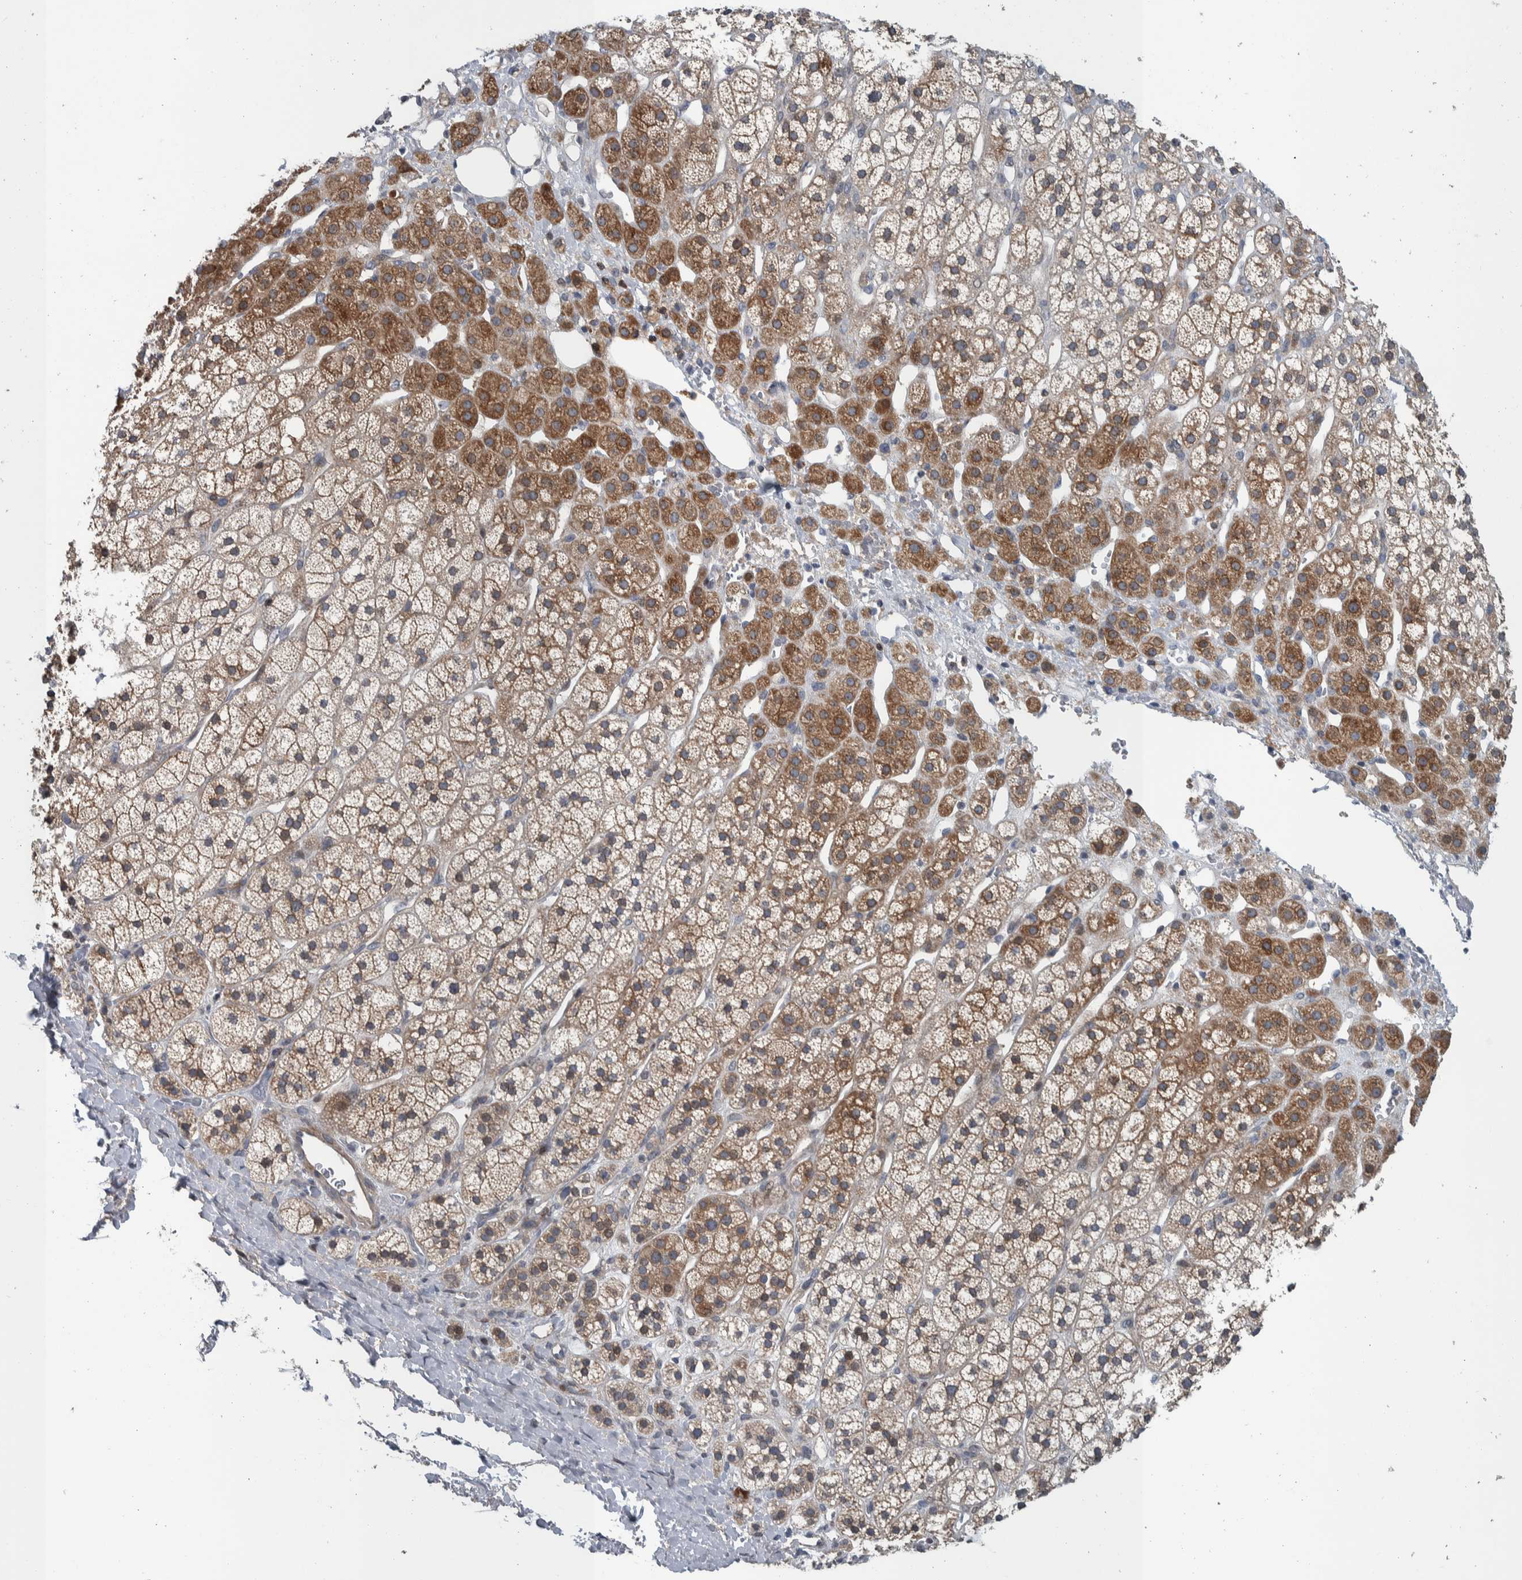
{"staining": {"intensity": "moderate", "quantity": ">75%", "location": "cytoplasmic/membranous"}, "tissue": "adrenal gland", "cell_type": "Glandular cells", "image_type": "normal", "snomed": [{"axis": "morphology", "description": "Normal tissue, NOS"}, {"axis": "topography", "description": "Adrenal gland"}], "caption": "Immunohistochemical staining of normal human adrenal gland shows >75% levels of moderate cytoplasmic/membranous protein staining in approximately >75% of glandular cells.", "gene": "BAIAP2L1", "patient": {"sex": "male", "age": 56}}